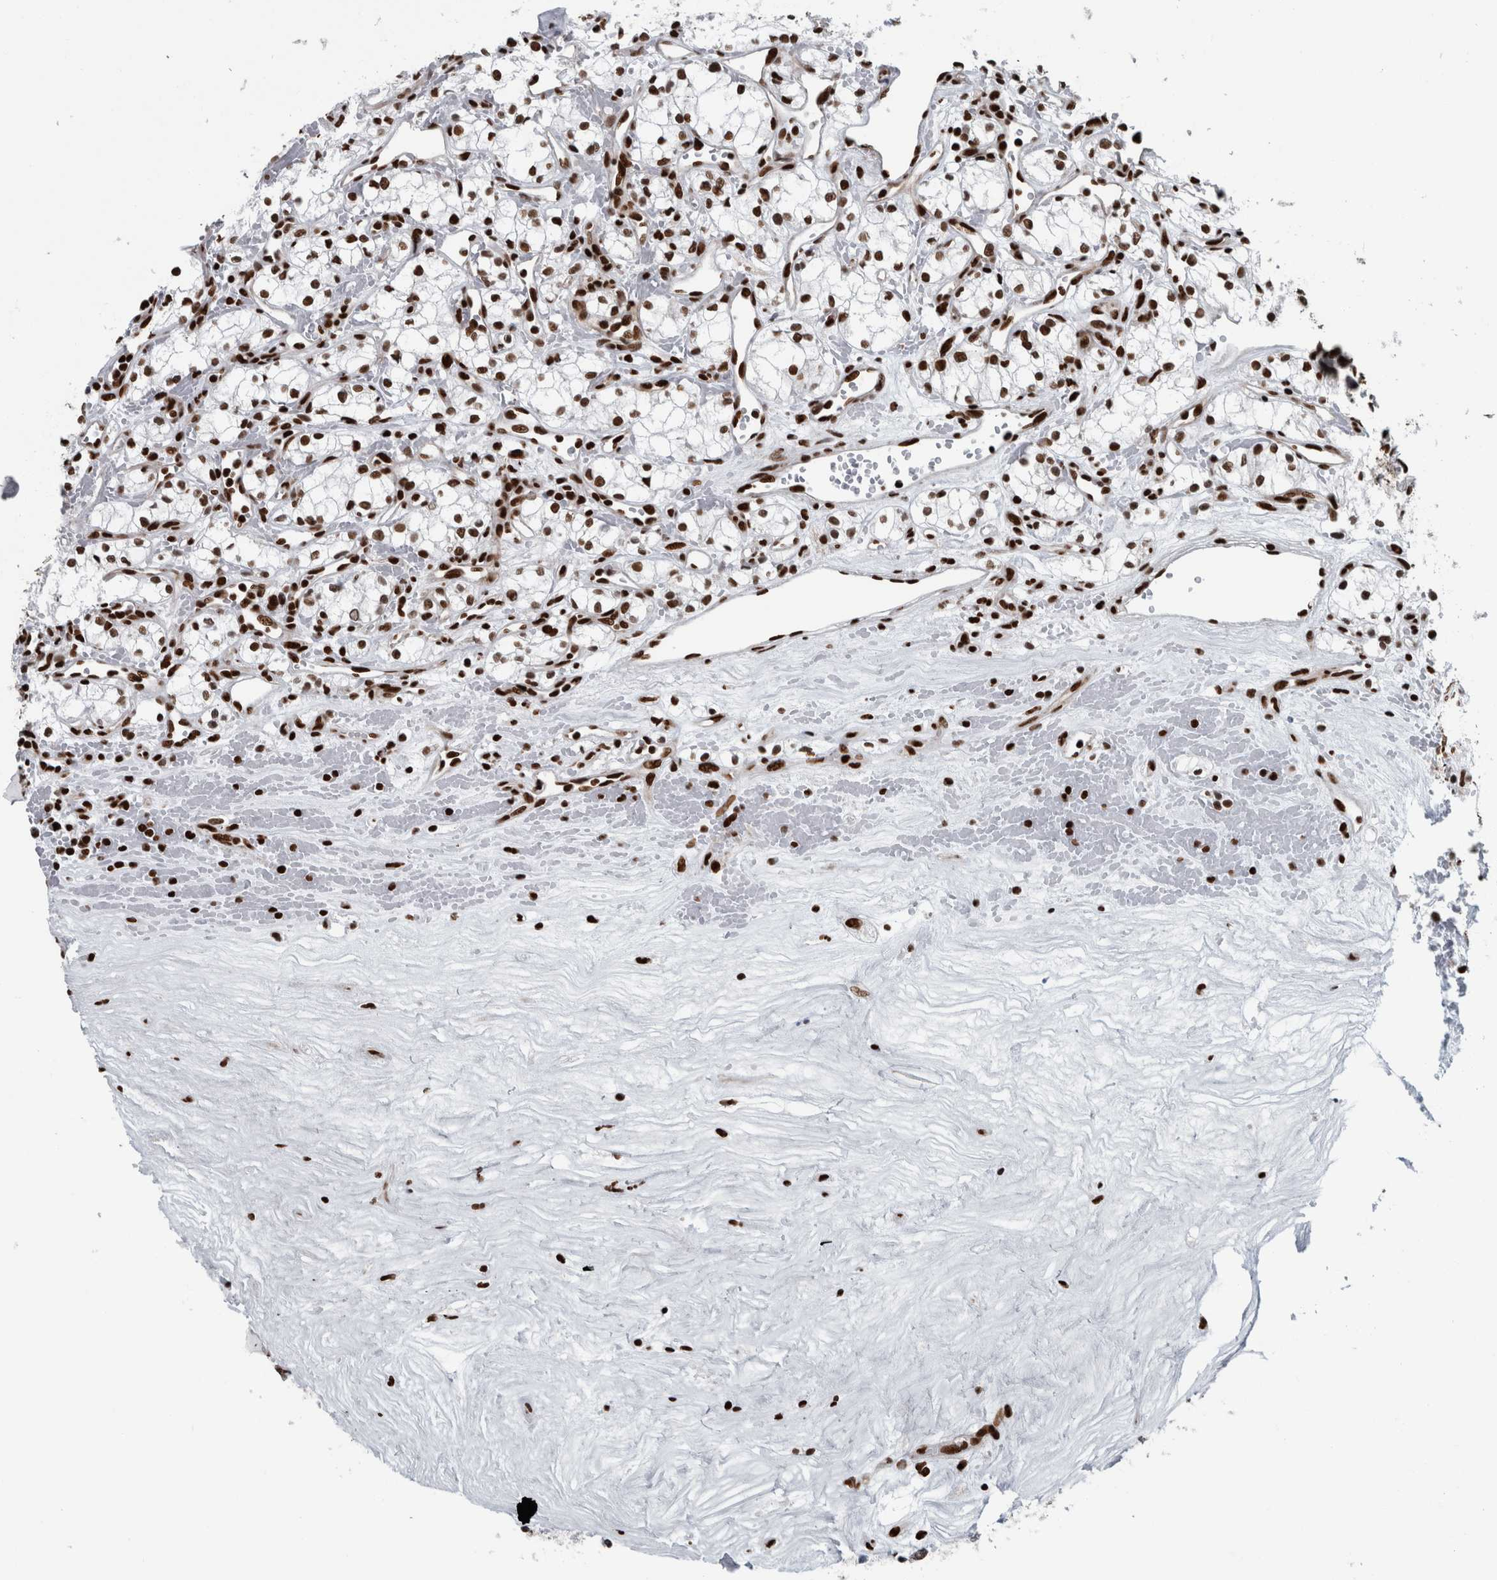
{"staining": {"intensity": "strong", "quantity": ">75%", "location": "nuclear"}, "tissue": "renal cancer", "cell_type": "Tumor cells", "image_type": "cancer", "snomed": [{"axis": "morphology", "description": "Adenocarcinoma, NOS"}, {"axis": "topography", "description": "Kidney"}], "caption": "A high amount of strong nuclear expression is seen in about >75% of tumor cells in adenocarcinoma (renal) tissue. (DAB IHC with brightfield microscopy, high magnification).", "gene": "DNMT3A", "patient": {"sex": "male", "age": 59}}